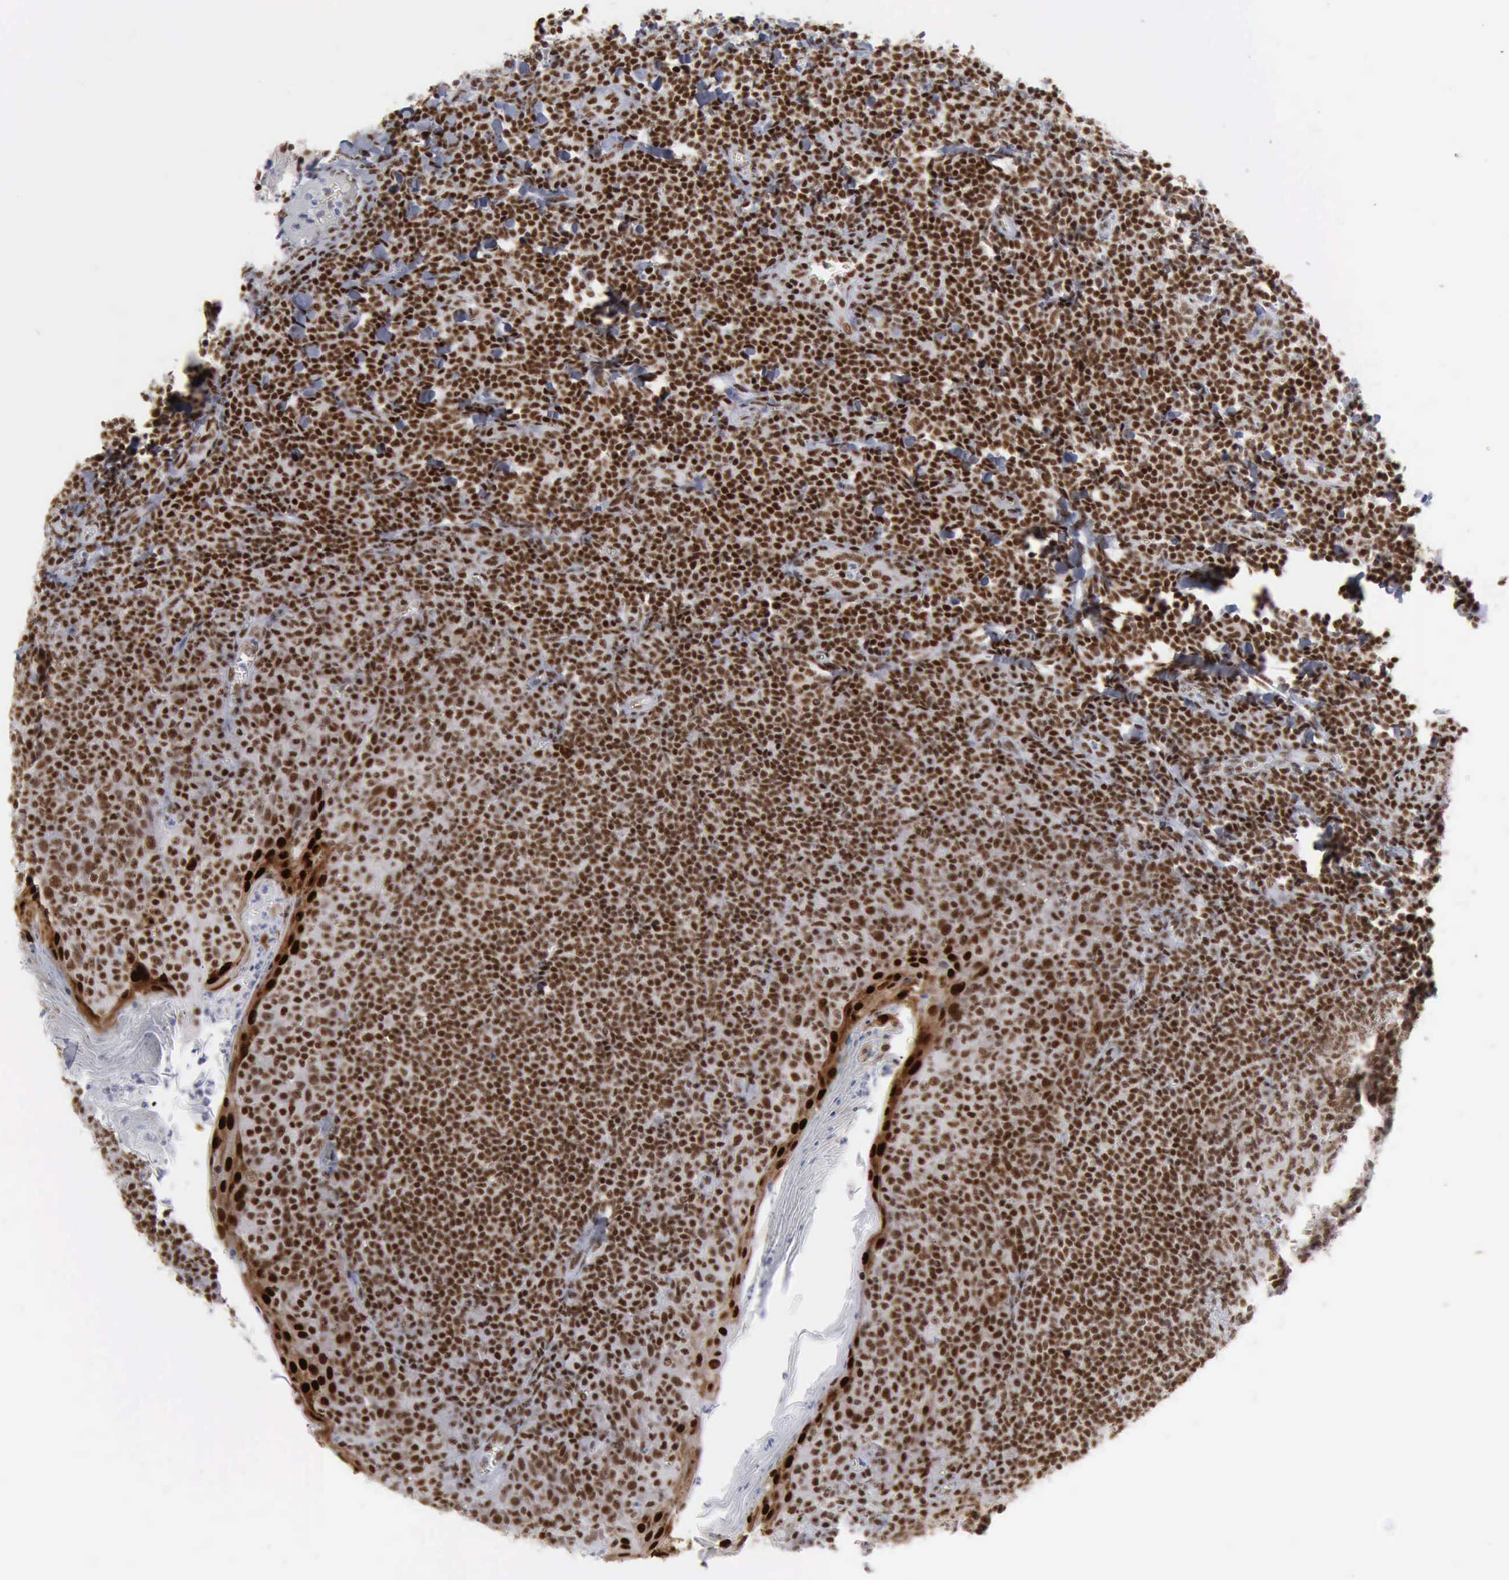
{"staining": {"intensity": "moderate", "quantity": ">75%", "location": "nuclear"}, "tissue": "tonsil", "cell_type": "Germinal center cells", "image_type": "normal", "snomed": [{"axis": "morphology", "description": "Normal tissue, NOS"}, {"axis": "topography", "description": "Tonsil"}], "caption": "Moderate nuclear protein staining is present in about >75% of germinal center cells in tonsil. Nuclei are stained in blue.", "gene": "XPA", "patient": {"sex": "male", "age": 31}}